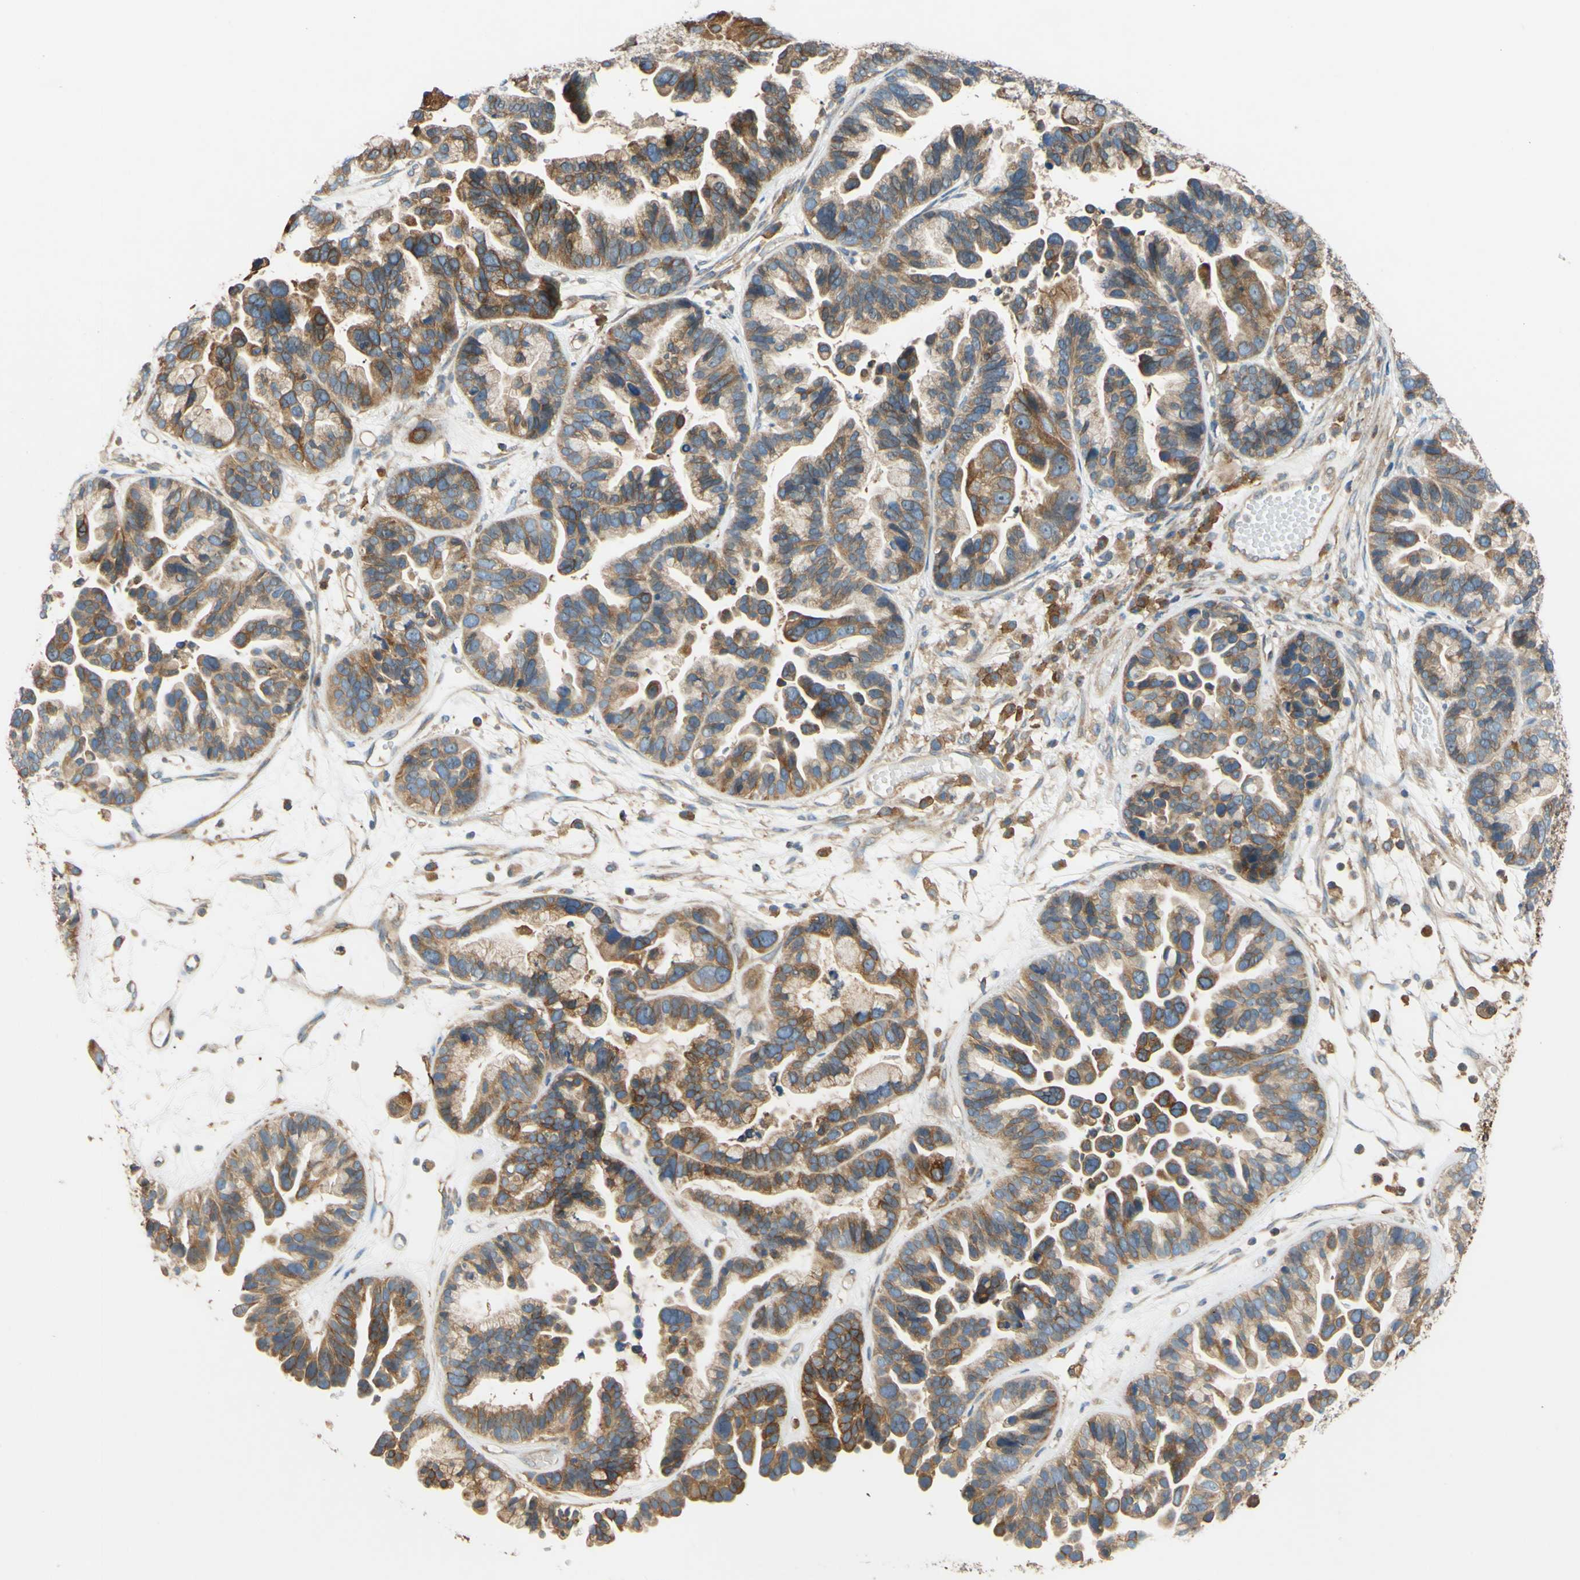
{"staining": {"intensity": "moderate", "quantity": ">75%", "location": "cytoplasmic/membranous"}, "tissue": "ovarian cancer", "cell_type": "Tumor cells", "image_type": "cancer", "snomed": [{"axis": "morphology", "description": "Cystadenocarcinoma, serous, NOS"}, {"axis": "topography", "description": "Ovary"}], "caption": "This is an image of immunohistochemistry staining of ovarian cancer (serous cystadenocarcinoma), which shows moderate staining in the cytoplasmic/membranous of tumor cells.", "gene": "POR", "patient": {"sex": "female", "age": 56}}